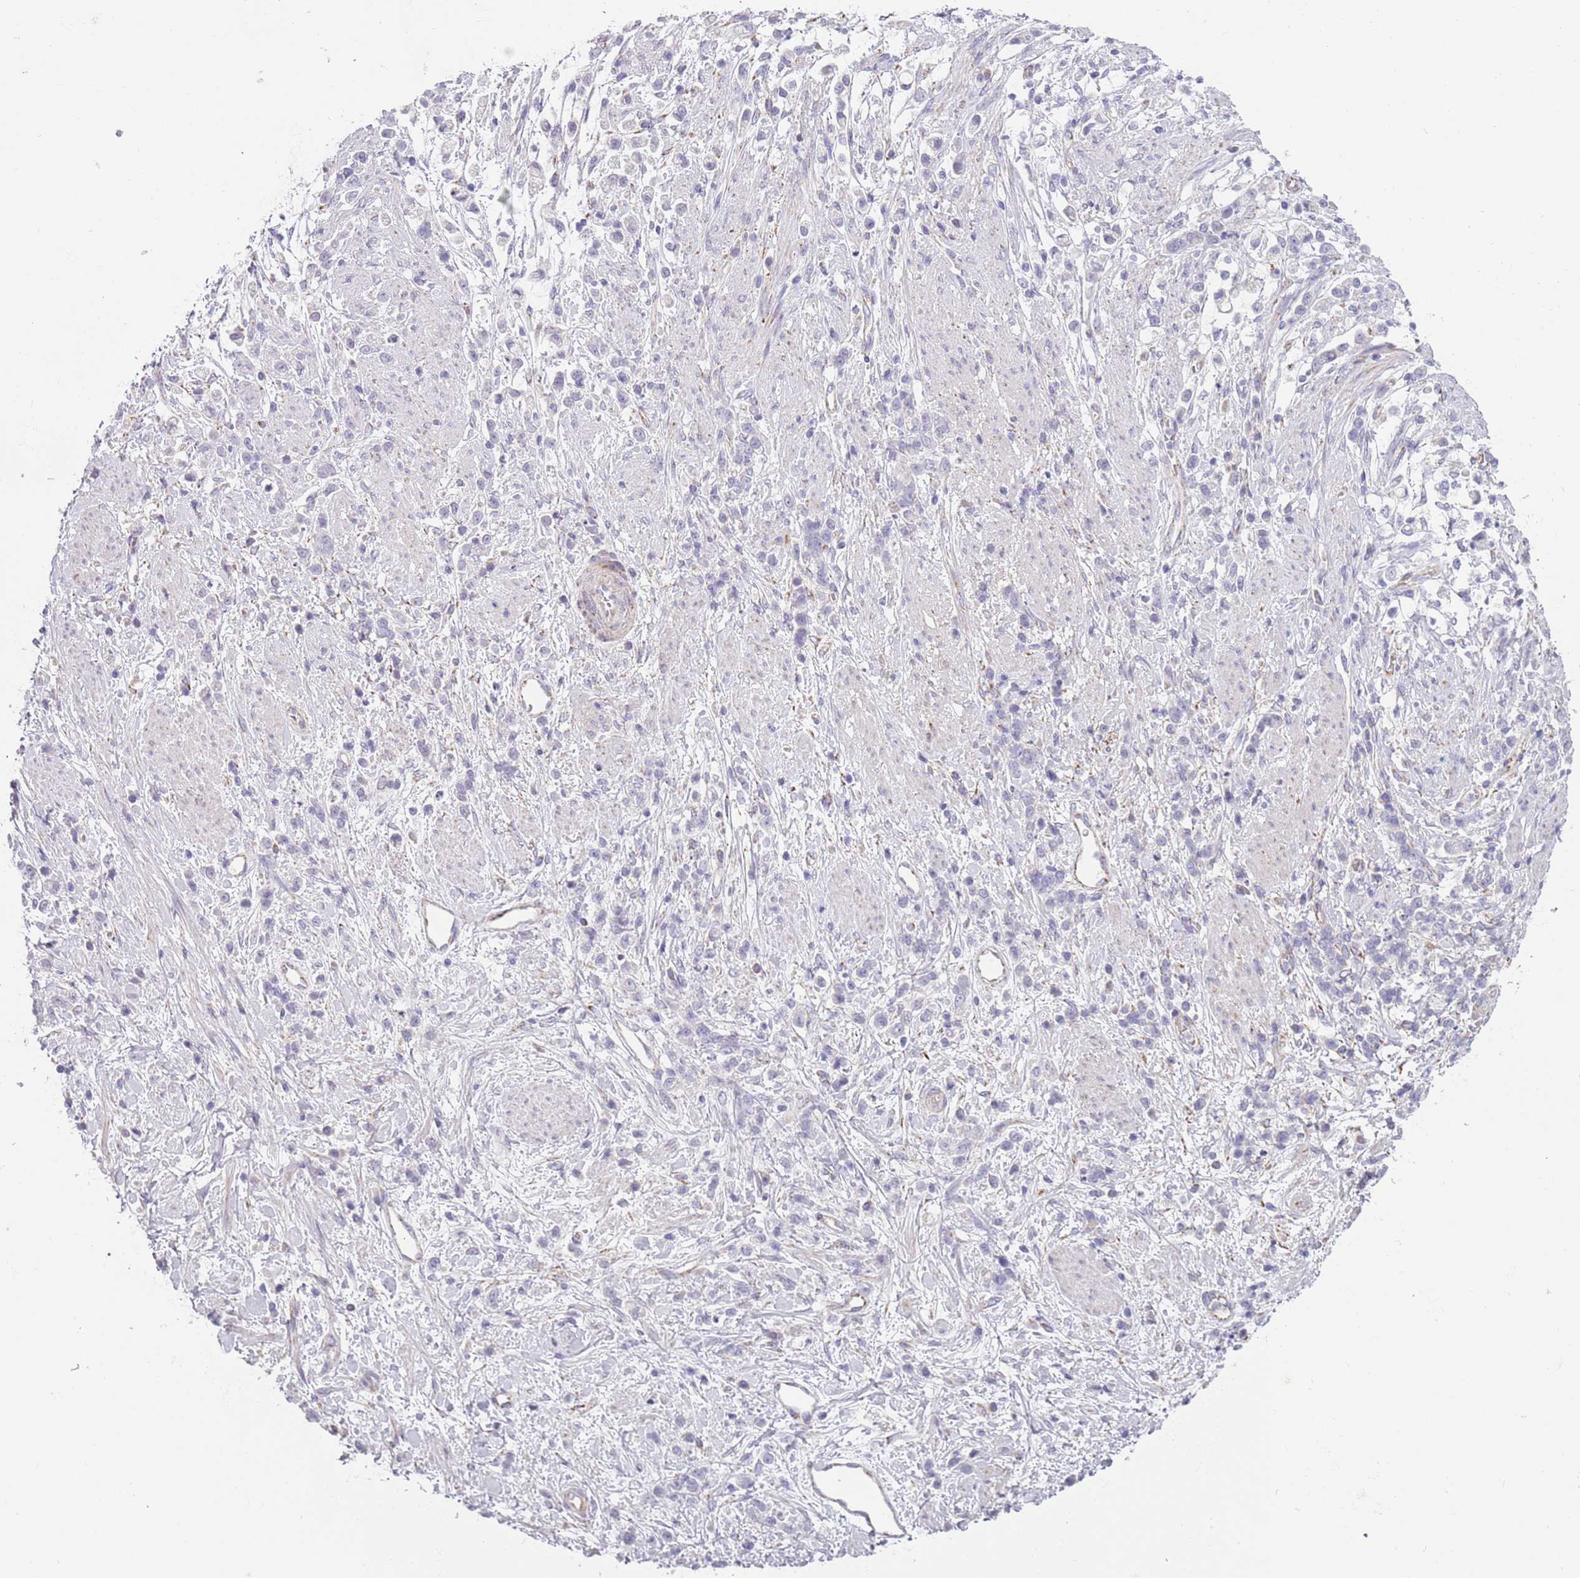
{"staining": {"intensity": "negative", "quantity": "none", "location": "none"}, "tissue": "stomach cancer", "cell_type": "Tumor cells", "image_type": "cancer", "snomed": [{"axis": "morphology", "description": "Adenocarcinoma, NOS"}, {"axis": "topography", "description": "Stomach"}], "caption": "An IHC micrograph of adenocarcinoma (stomach) is shown. There is no staining in tumor cells of adenocarcinoma (stomach).", "gene": "RNF222", "patient": {"sex": "female", "age": 60}}